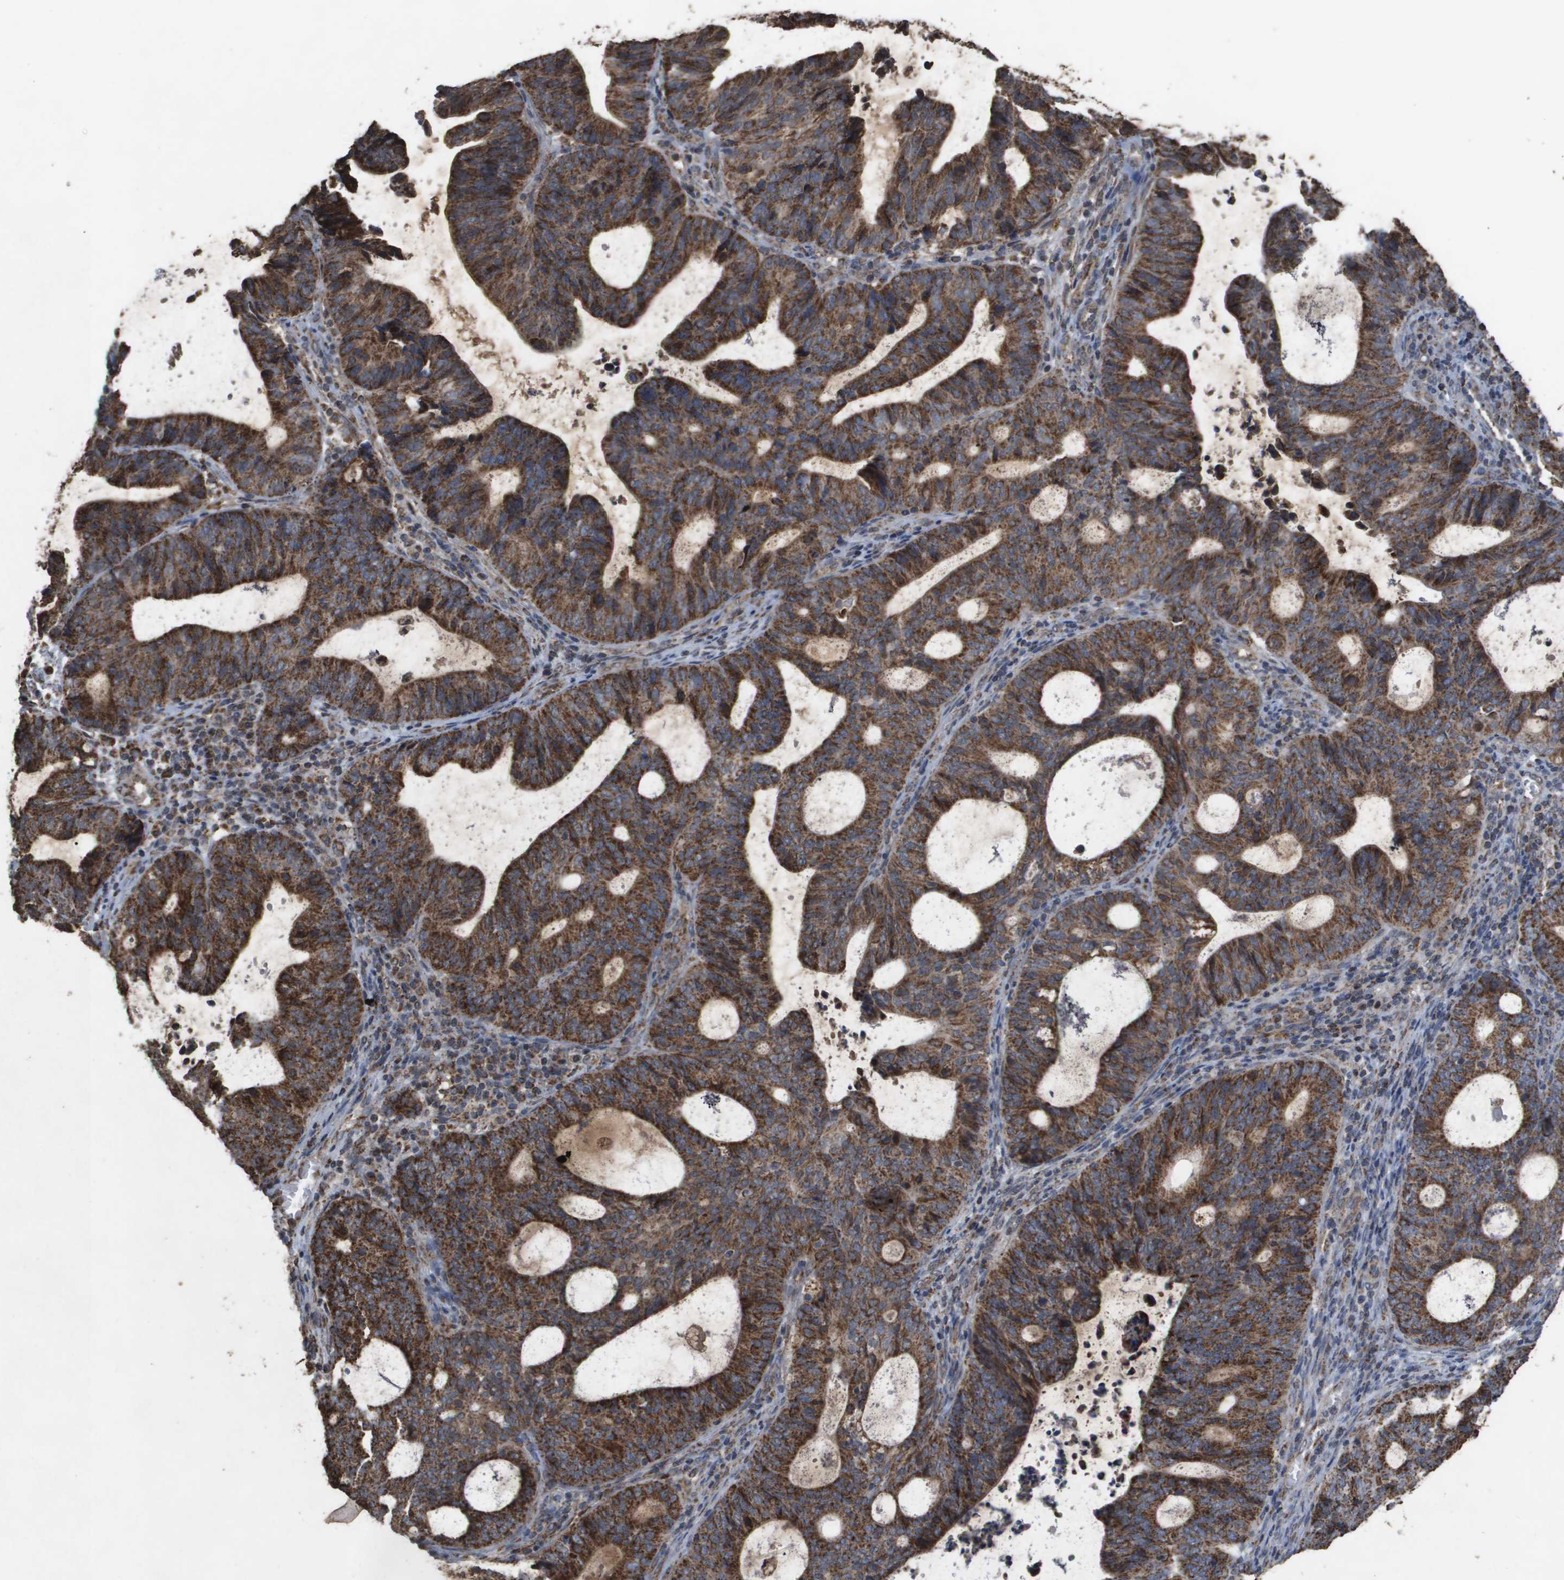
{"staining": {"intensity": "strong", "quantity": ">75%", "location": "cytoplasmic/membranous"}, "tissue": "endometrial cancer", "cell_type": "Tumor cells", "image_type": "cancer", "snomed": [{"axis": "morphology", "description": "Adenocarcinoma, NOS"}, {"axis": "topography", "description": "Uterus"}], "caption": "Endometrial cancer was stained to show a protein in brown. There is high levels of strong cytoplasmic/membranous positivity in about >75% of tumor cells. The protein is stained brown, and the nuclei are stained in blue (DAB IHC with brightfield microscopy, high magnification).", "gene": "HSPE1", "patient": {"sex": "female", "age": 83}}